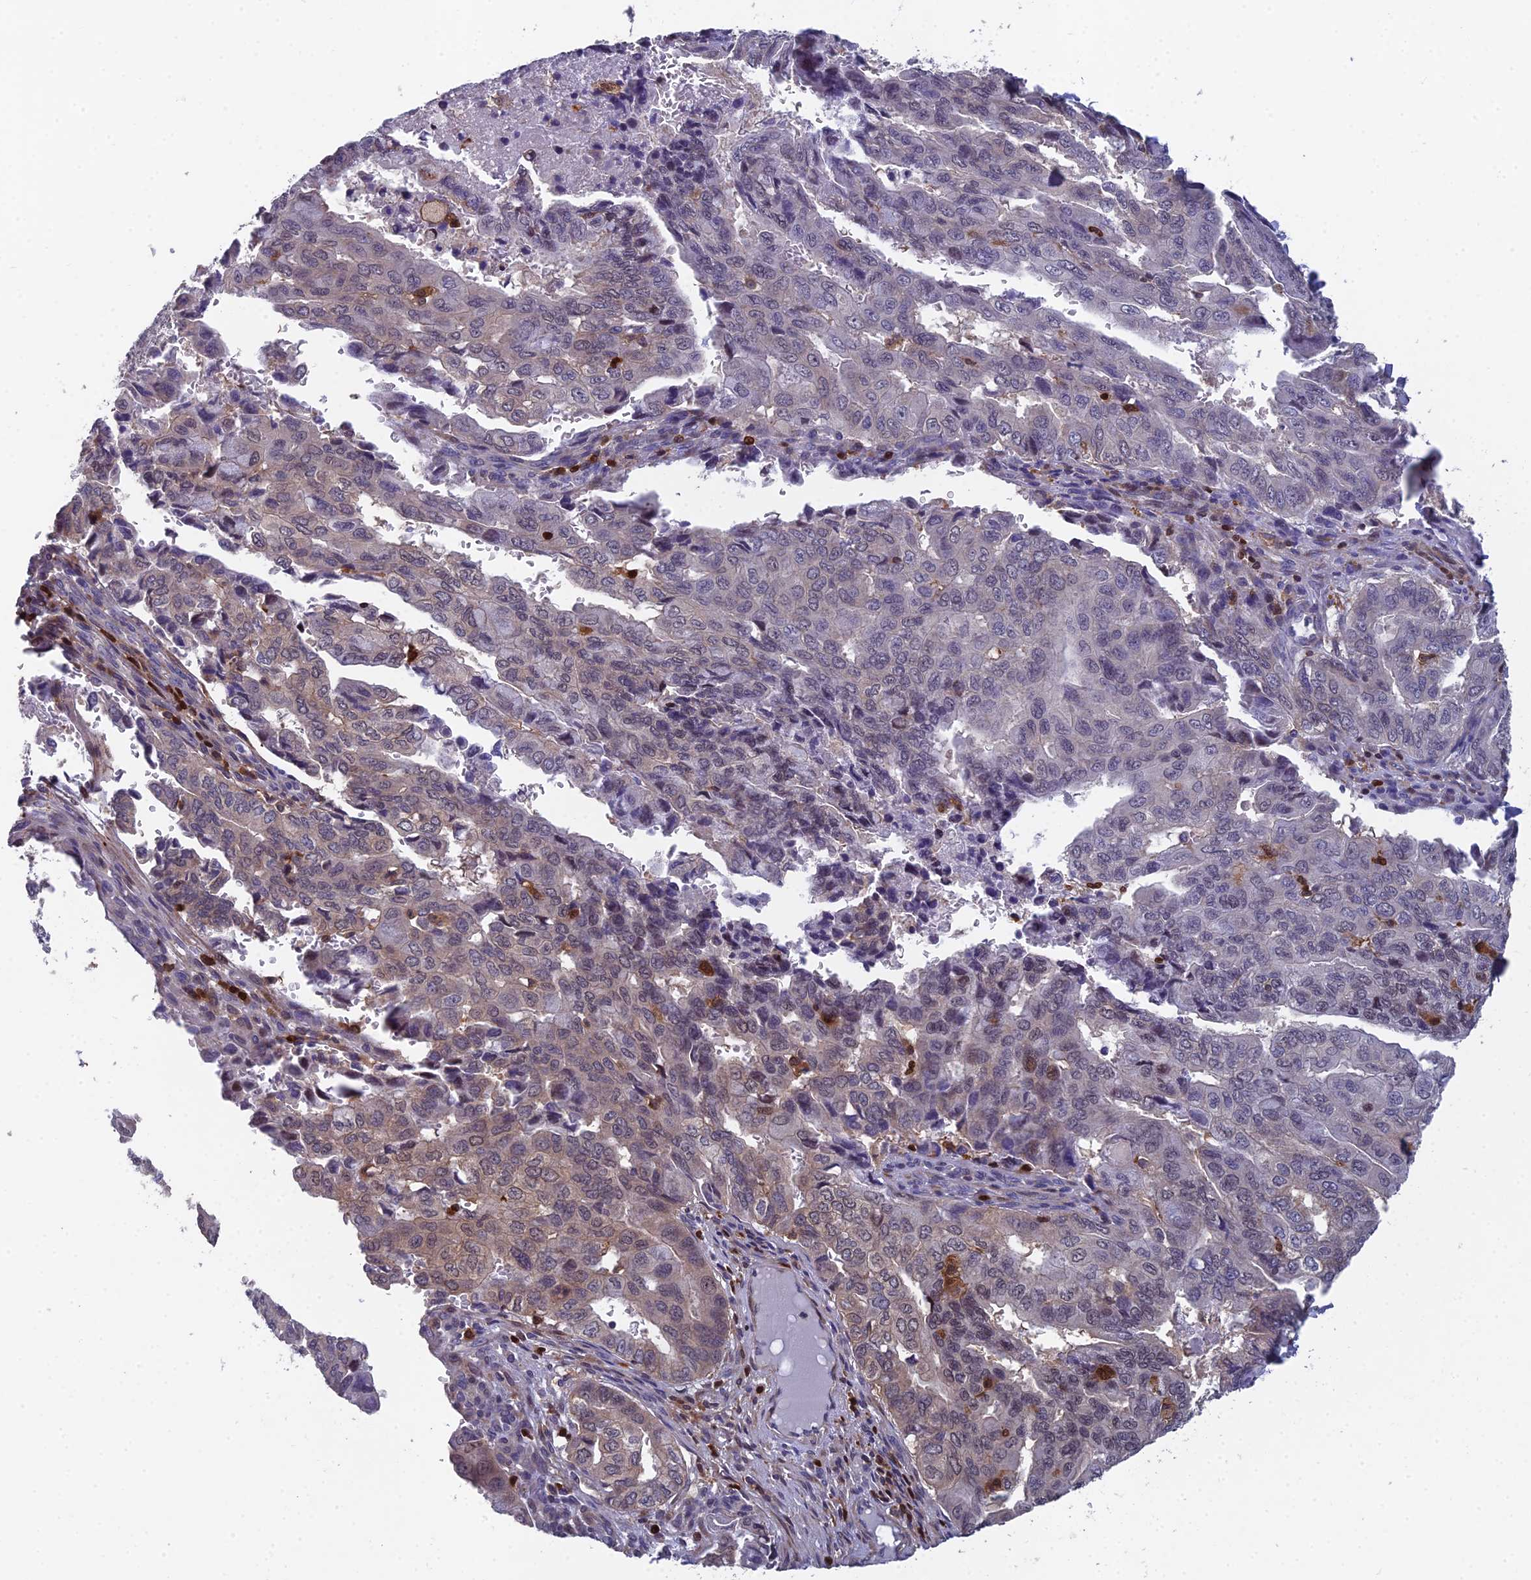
{"staining": {"intensity": "weak", "quantity": "25%-75%", "location": "cytoplasmic/membranous,nuclear"}, "tissue": "pancreatic cancer", "cell_type": "Tumor cells", "image_type": "cancer", "snomed": [{"axis": "morphology", "description": "Adenocarcinoma, NOS"}, {"axis": "topography", "description": "Pancreas"}], "caption": "This photomicrograph demonstrates IHC staining of pancreatic cancer (adenocarcinoma), with low weak cytoplasmic/membranous and nuclear staining in approximately 25%-75% of tumor cells.", "gene": "GALK2", "patient": {"sex": "male", "age": 51}}